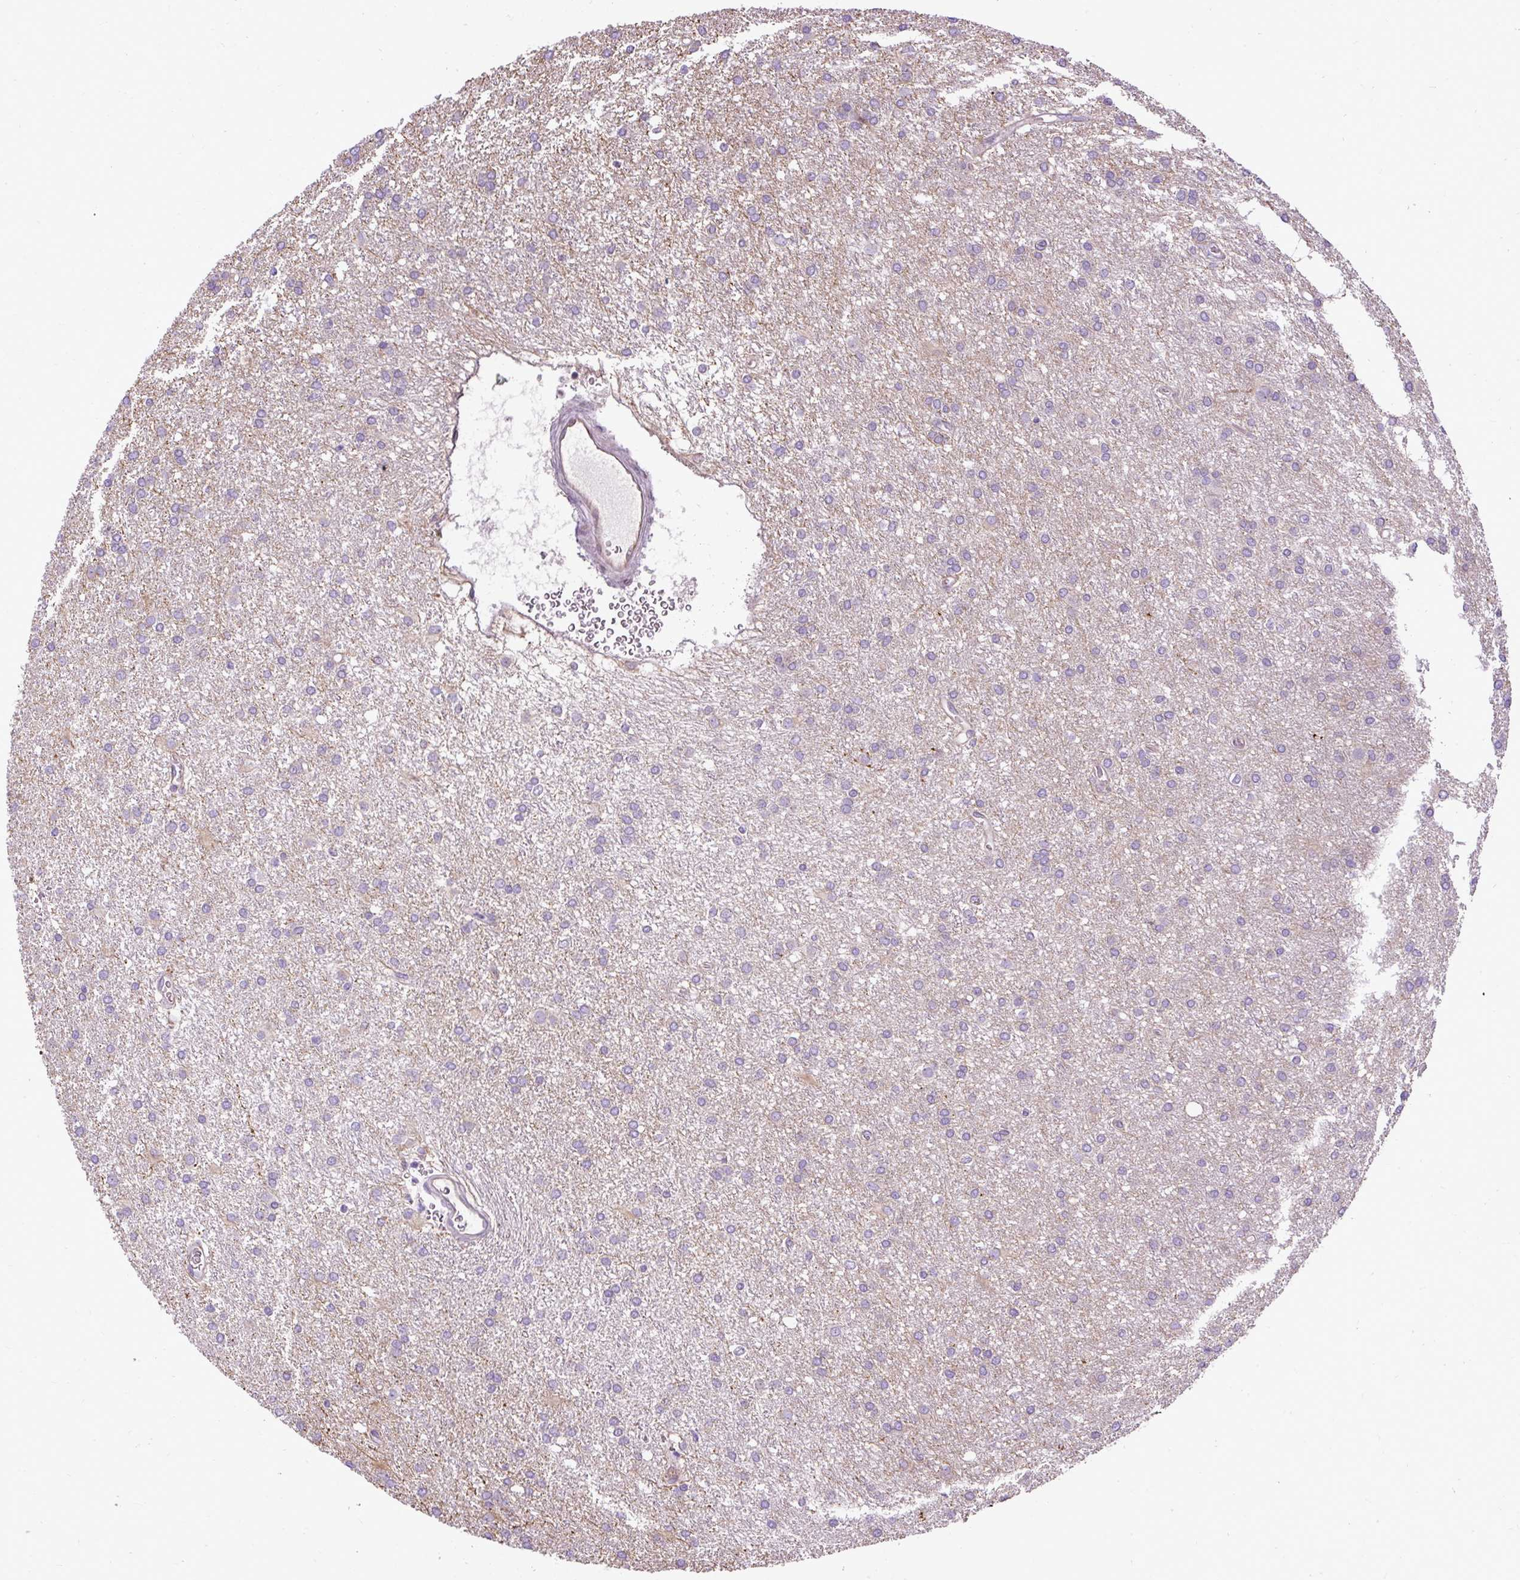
{"staining": {"intensity": "weak", "quantity": "<25%", "location": "cytoplasmic/membranous"}, "tissue": "glioma", "cell_type": "Tumor cells", "image_type": "cancer", "snomed": [{"axis": "morphology", "description": "Glioma, malignant, High grade"}, {"axis": "topography", "description": "Brain"}], "caption": "Tumor cells show no significant staining in glioma.", "gene": "FAM149A", "patient": {"sex": "female", "age": 50}}